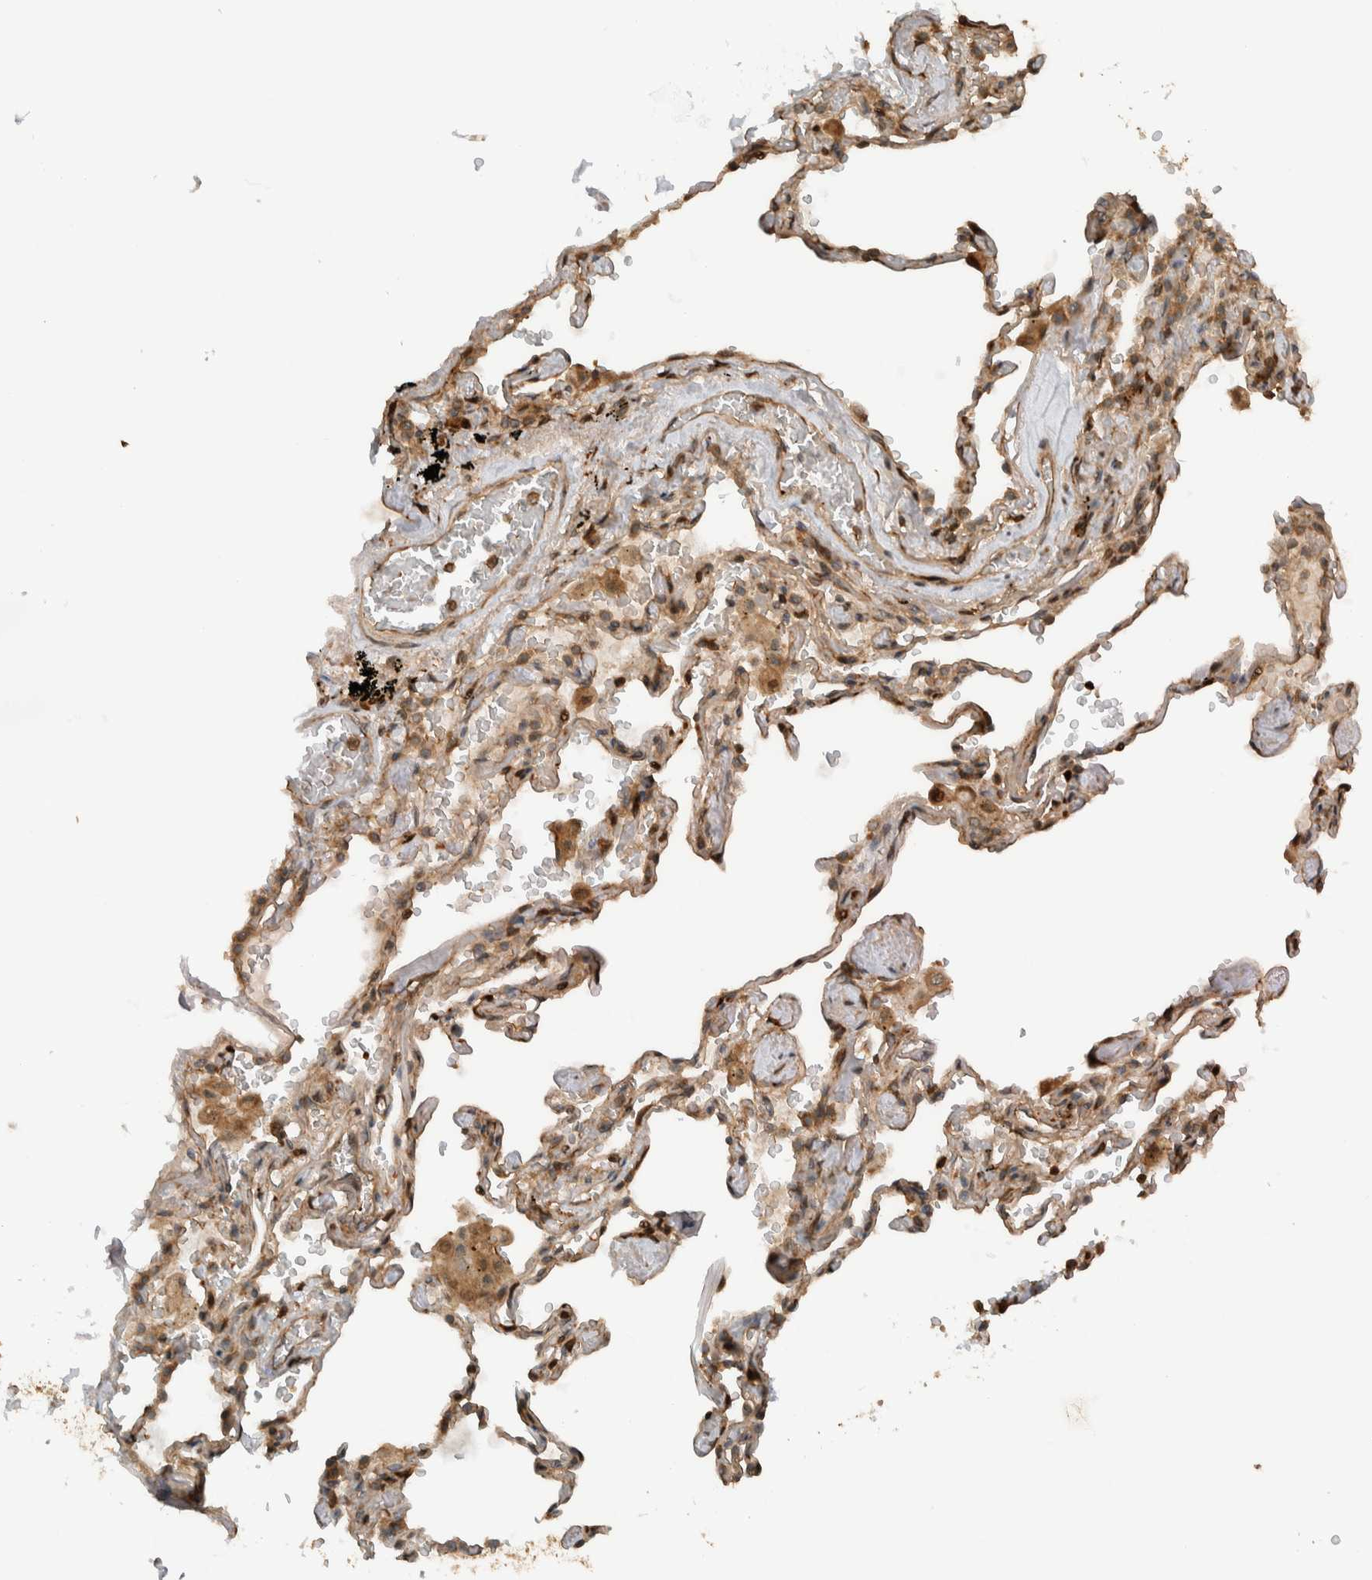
{"staining": {"intensity": "moderate", "quantity": ">75%", "location": "cytoplasmic/membranous"}, "tissue": "adipose tissue", "cell_type": "Adipocytes", "image_type": "normal", "snomed": [{"axis": "morphology", "description": "Normal tissue, NOS"}, {"axis": "topography", "description": "Cartilage tissue"}, {"axis": "topography", "description": "Lung"}], "caption": "Normal adipose tissue reveals moderate cytoplasmic/membranous expression in approximately >75% of adipocytes, visualized by immunohistochemistry. (DAB (3,3'-diaminobenzidine) = brown stain, brightfield microscopy at high magnification).", "gene": "CNTROB", "patient": {"sex": "female", "age": 77}}